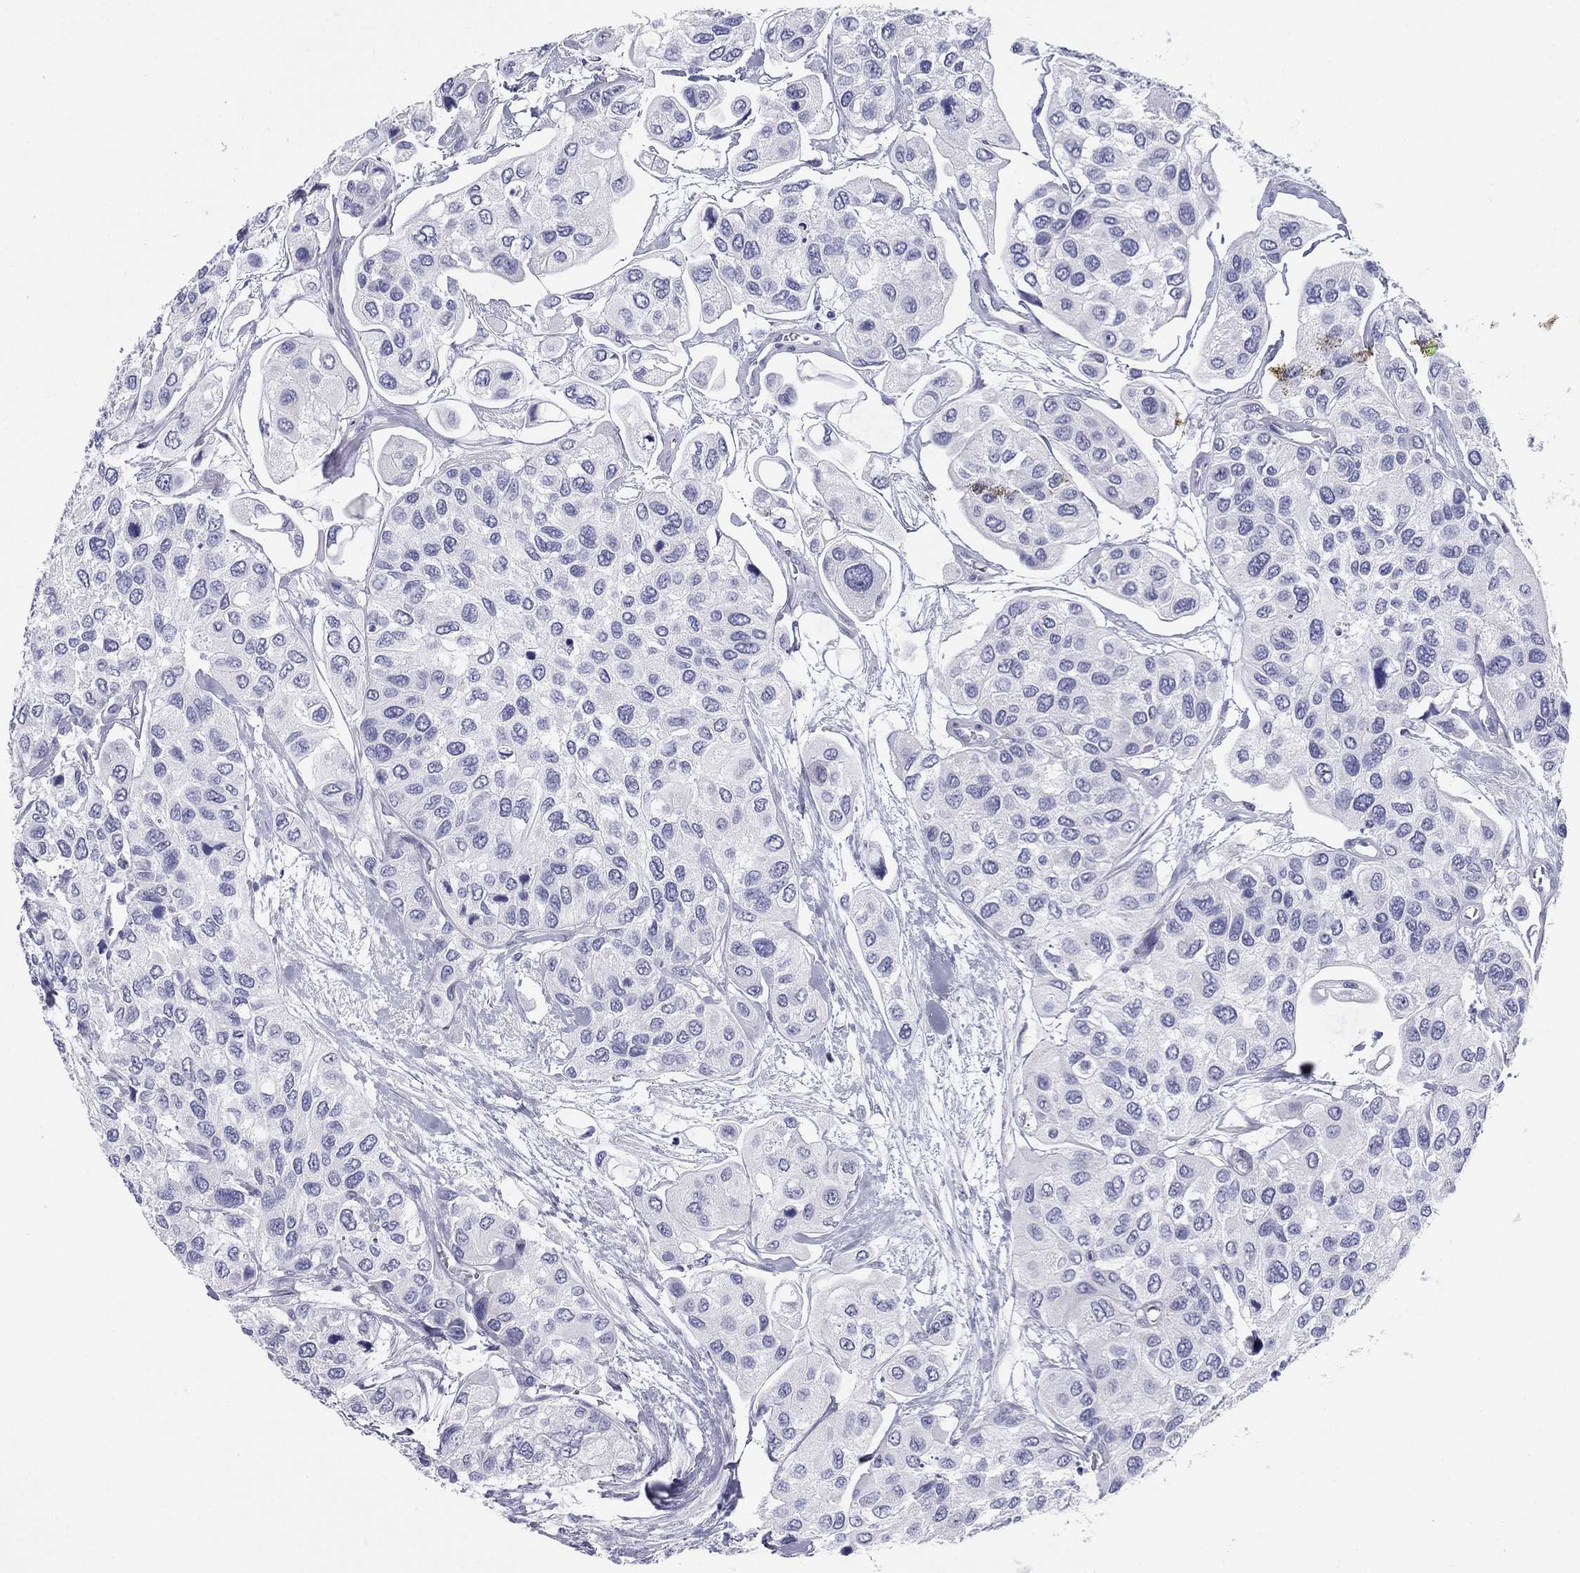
{"staining": {"intensity": "negative", "quantity": "none", "location": "none"}, "tissue": "urothelial cancer", "cell_type": "Tumor cells", "image_type": "cancer", "snomed": [{"axis": "morphology", "description": "Urothelial carcinoma, High grade"}, {"axis": "topography", "description": "Urinary bladder"}], "caption": "An immunohistochemistry image of urothelial carcinoma (high-grade) is shown. There is no staining in tumor cells of urothelial carcinoma (high-grade).", "gene": "ZP2", "patient": {"sex": "male", "age": 77}}